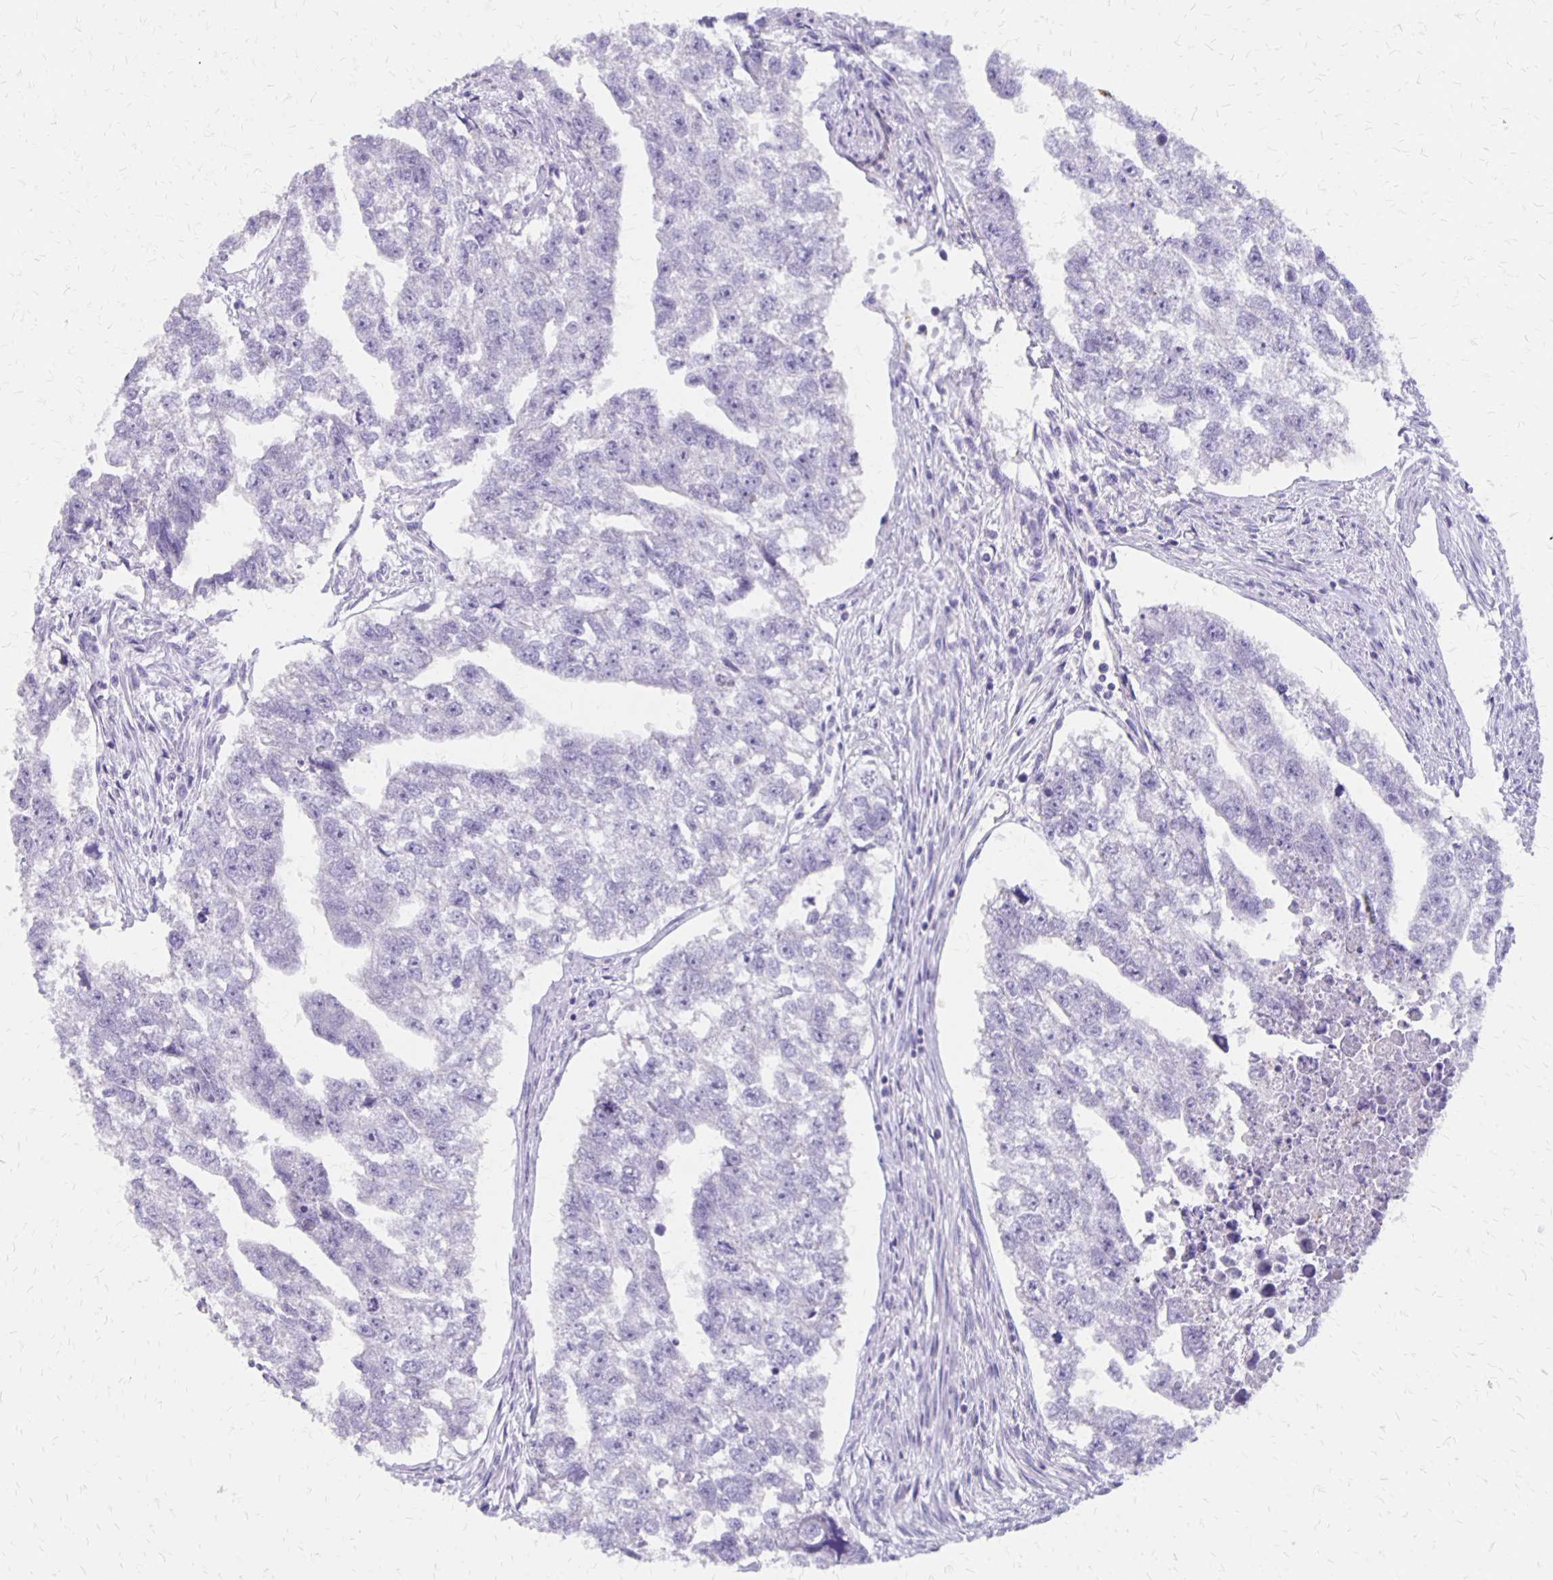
{"staining": {"intensity": "negative", "quantity": "none", "location": "none"}, "tissue": "testis cancer", "cell_type": "Tumor cells", "image_type": "cancer", "snomed": [{"axis": "morphology", "description": "Carcinoma, Embryonal, NOS"}, {"axis": "morphology", "description": "Teratoma, malignant, NOS"}, {"axis": "topography", "description": "Testis"}], "caption": "An IHC histopathology image of testis cancer is shown. There is no staining in tumor cells of testis cancer.", "gene": "SEPTIN5", "patient": {"sex": "male", "age": 44}}